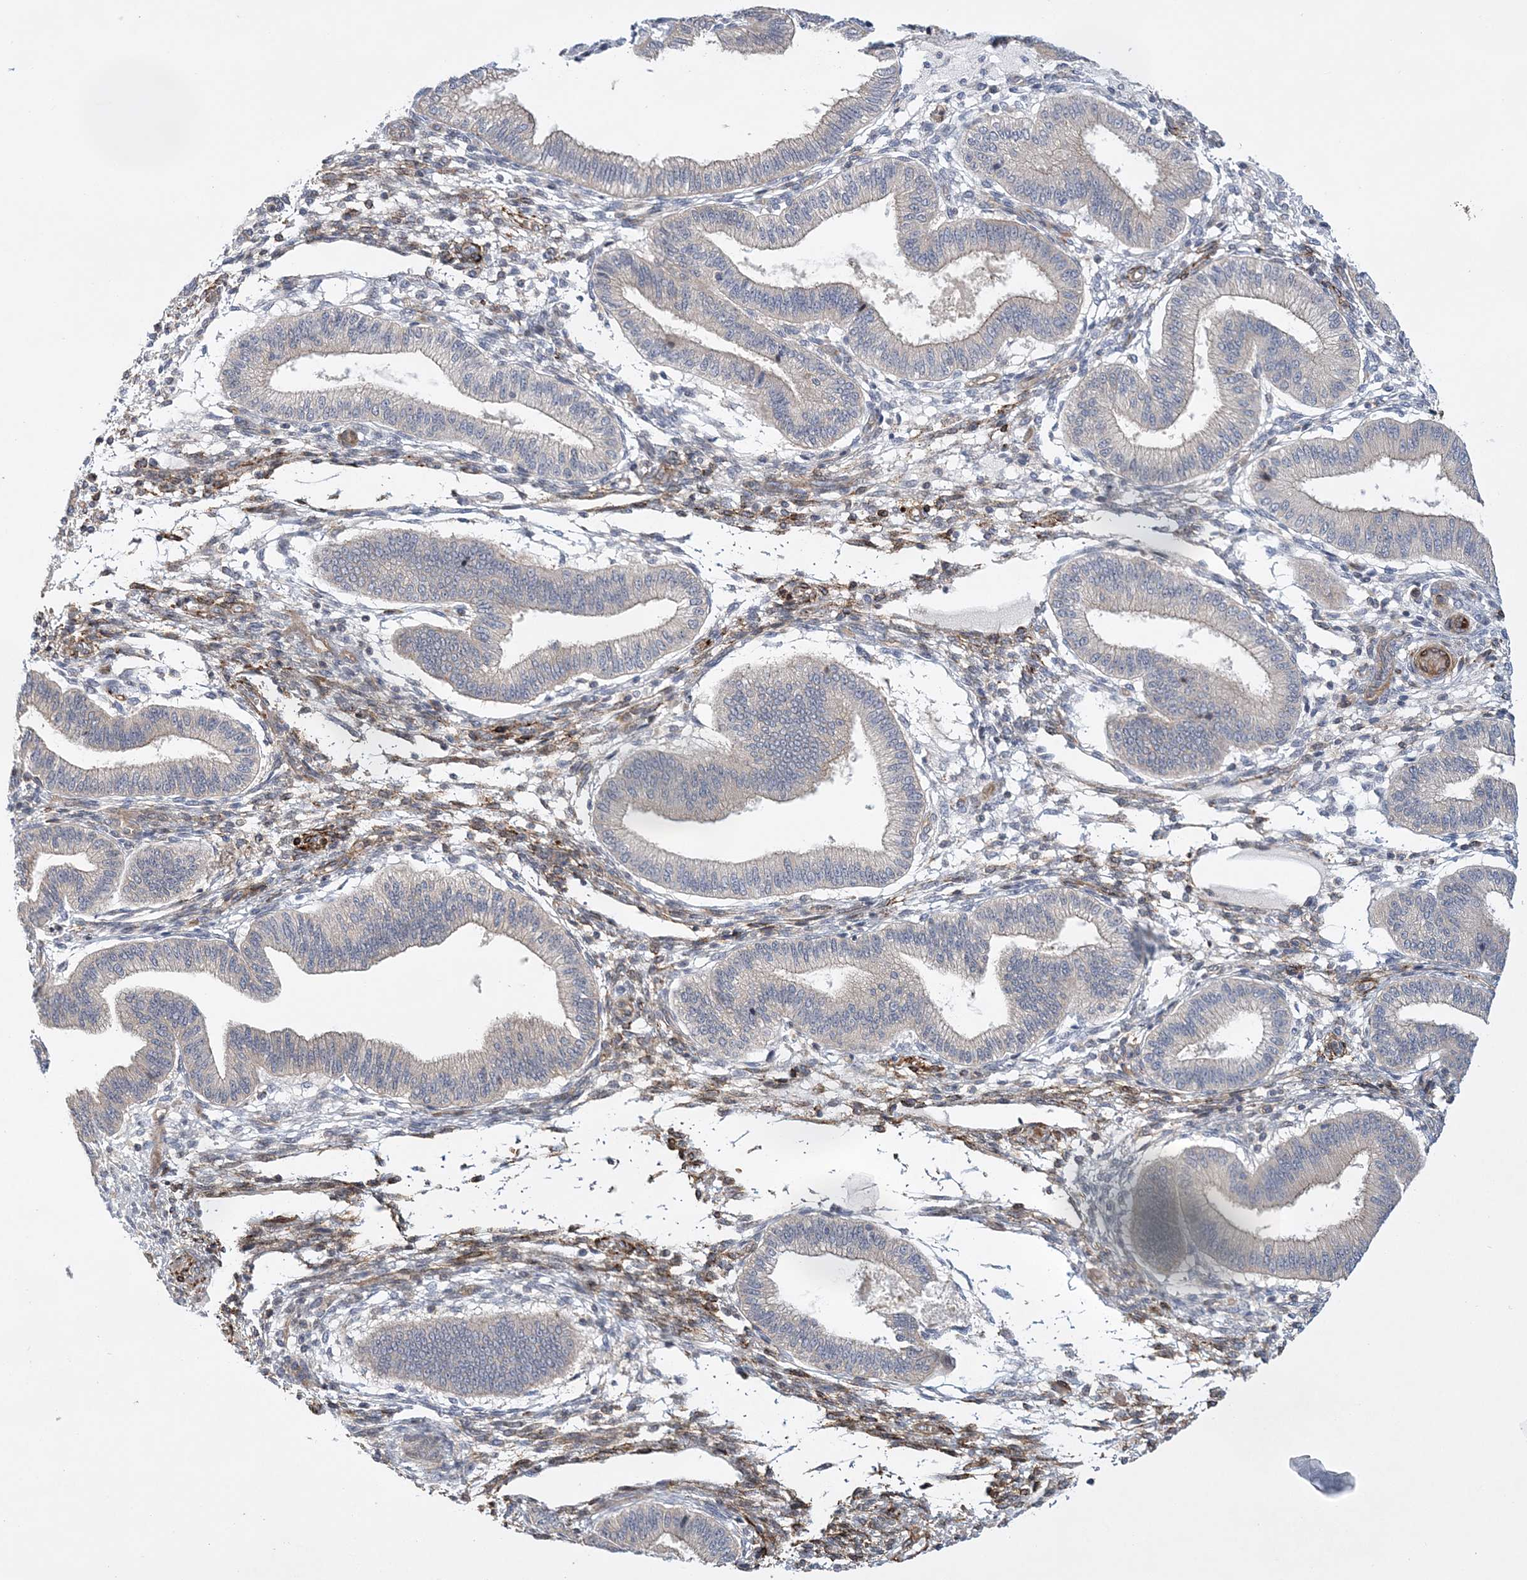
{"staining": {"intensity": "negative", "quantity": "none", "location": "none"}, "tissue": "endometrium", "cell_type": "Cells in endometrial stroma", "image_type": "normal", "snomed": [{"axis": "morphology", "description": "Normal tissue, NOS"}, {"axis": "topography", "description": "Endometrium"}], "caption": "Immunohistochemical staining of unremarkable endometrium displays no significant positivity in cells in endometrial stroma. (Immunohistochemistry, brightfield microscopy, high magnification).", "gene": "CALN1", "patient": {"sex": "female", "age": 39}}